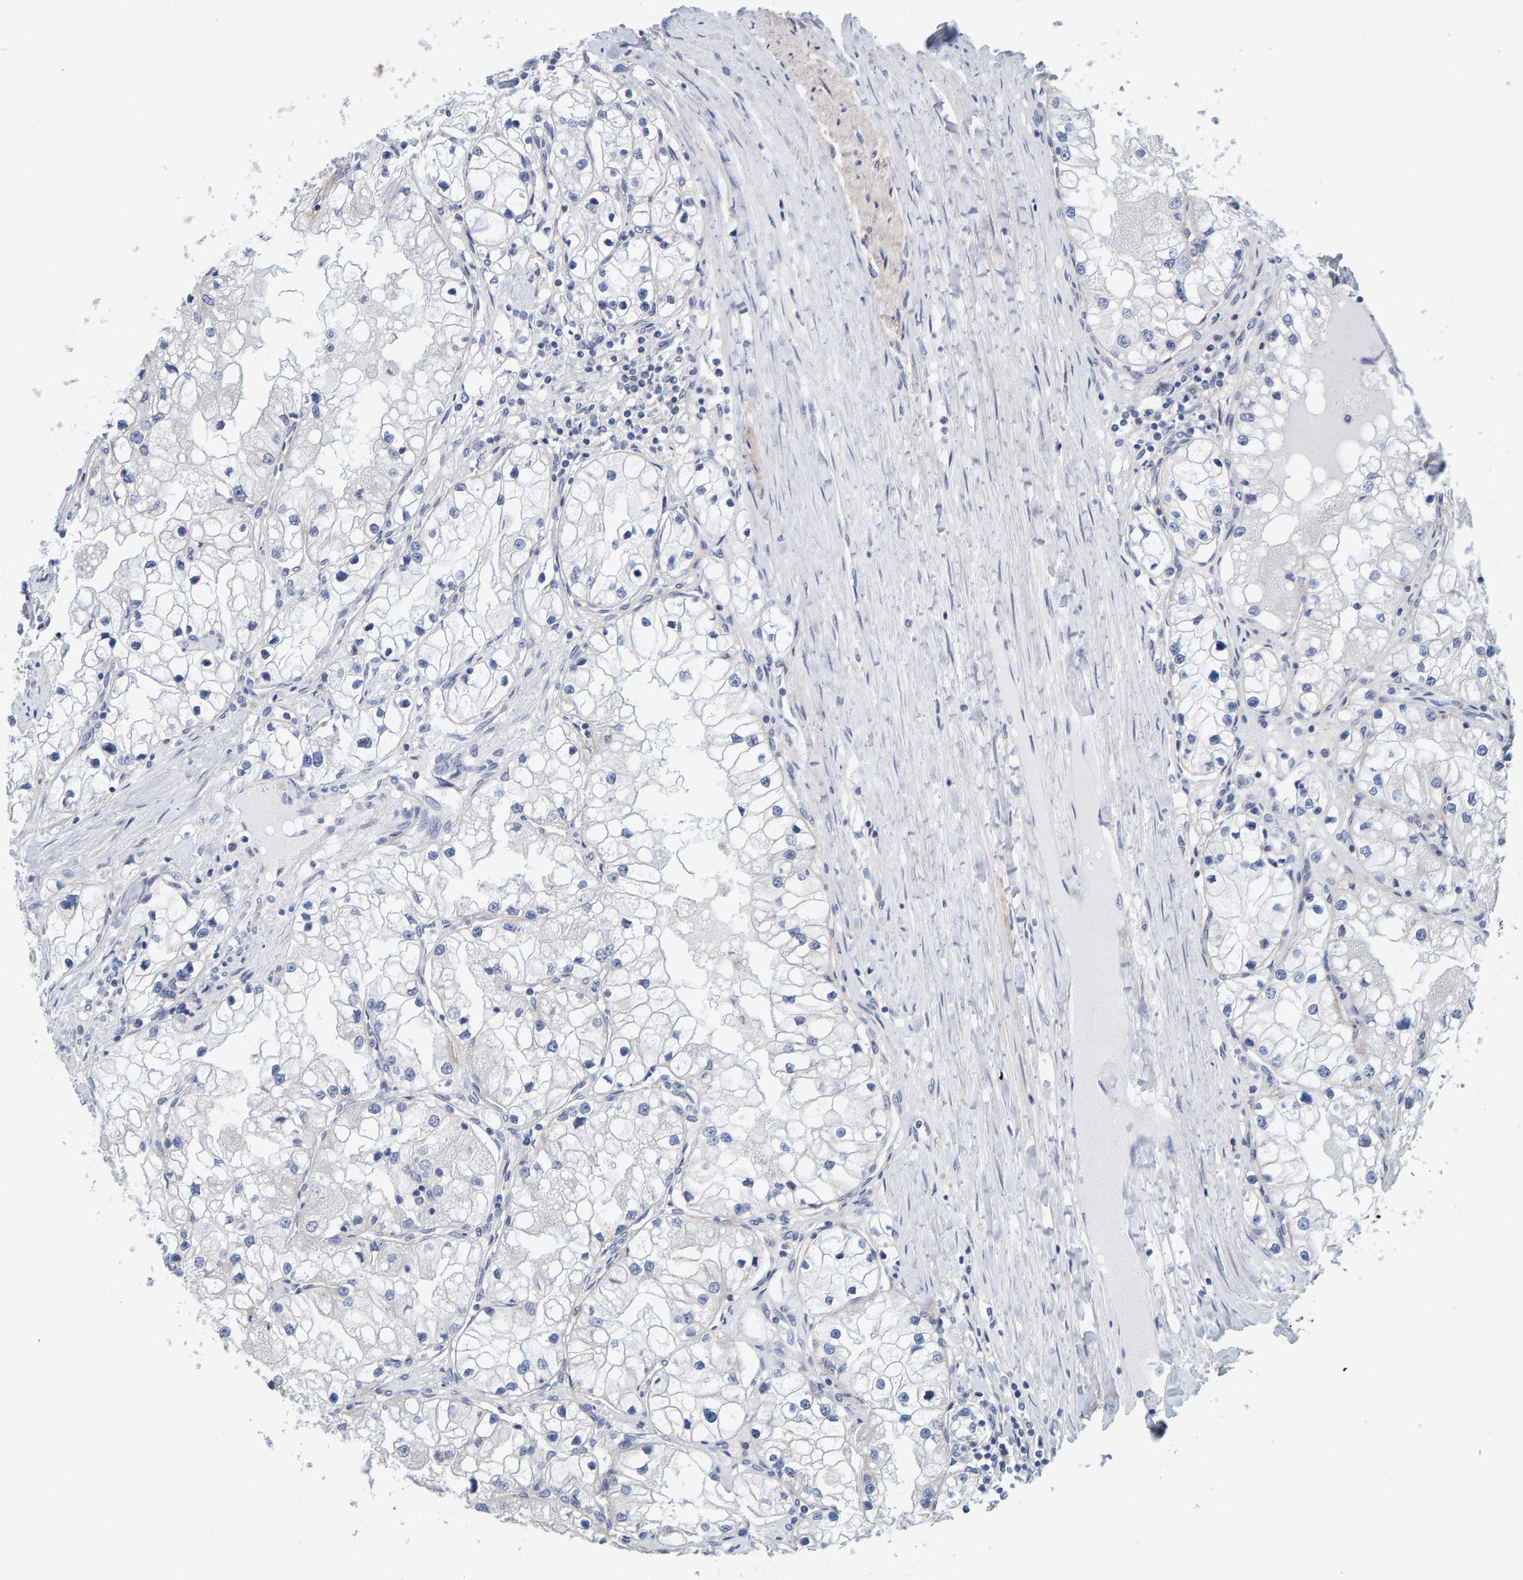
{"staining": {"intensity": "negative", "quantity": "none", "location": "none"}, "tissue": "renal cancer", "cell_type": "Tumor cells", "image_type": "cancer", "snomed": [{"axis": "morphology", "description": "Adenocarcinoma, NOS"}, {"axis": "topography", "description": "Kidney"}], "caption": "Renal cancer stained for a protein using immunohistochemistry reveals no staining tumor cells.", "gene": "RGP1", "patient": {"sex": "male", "age": 68}}